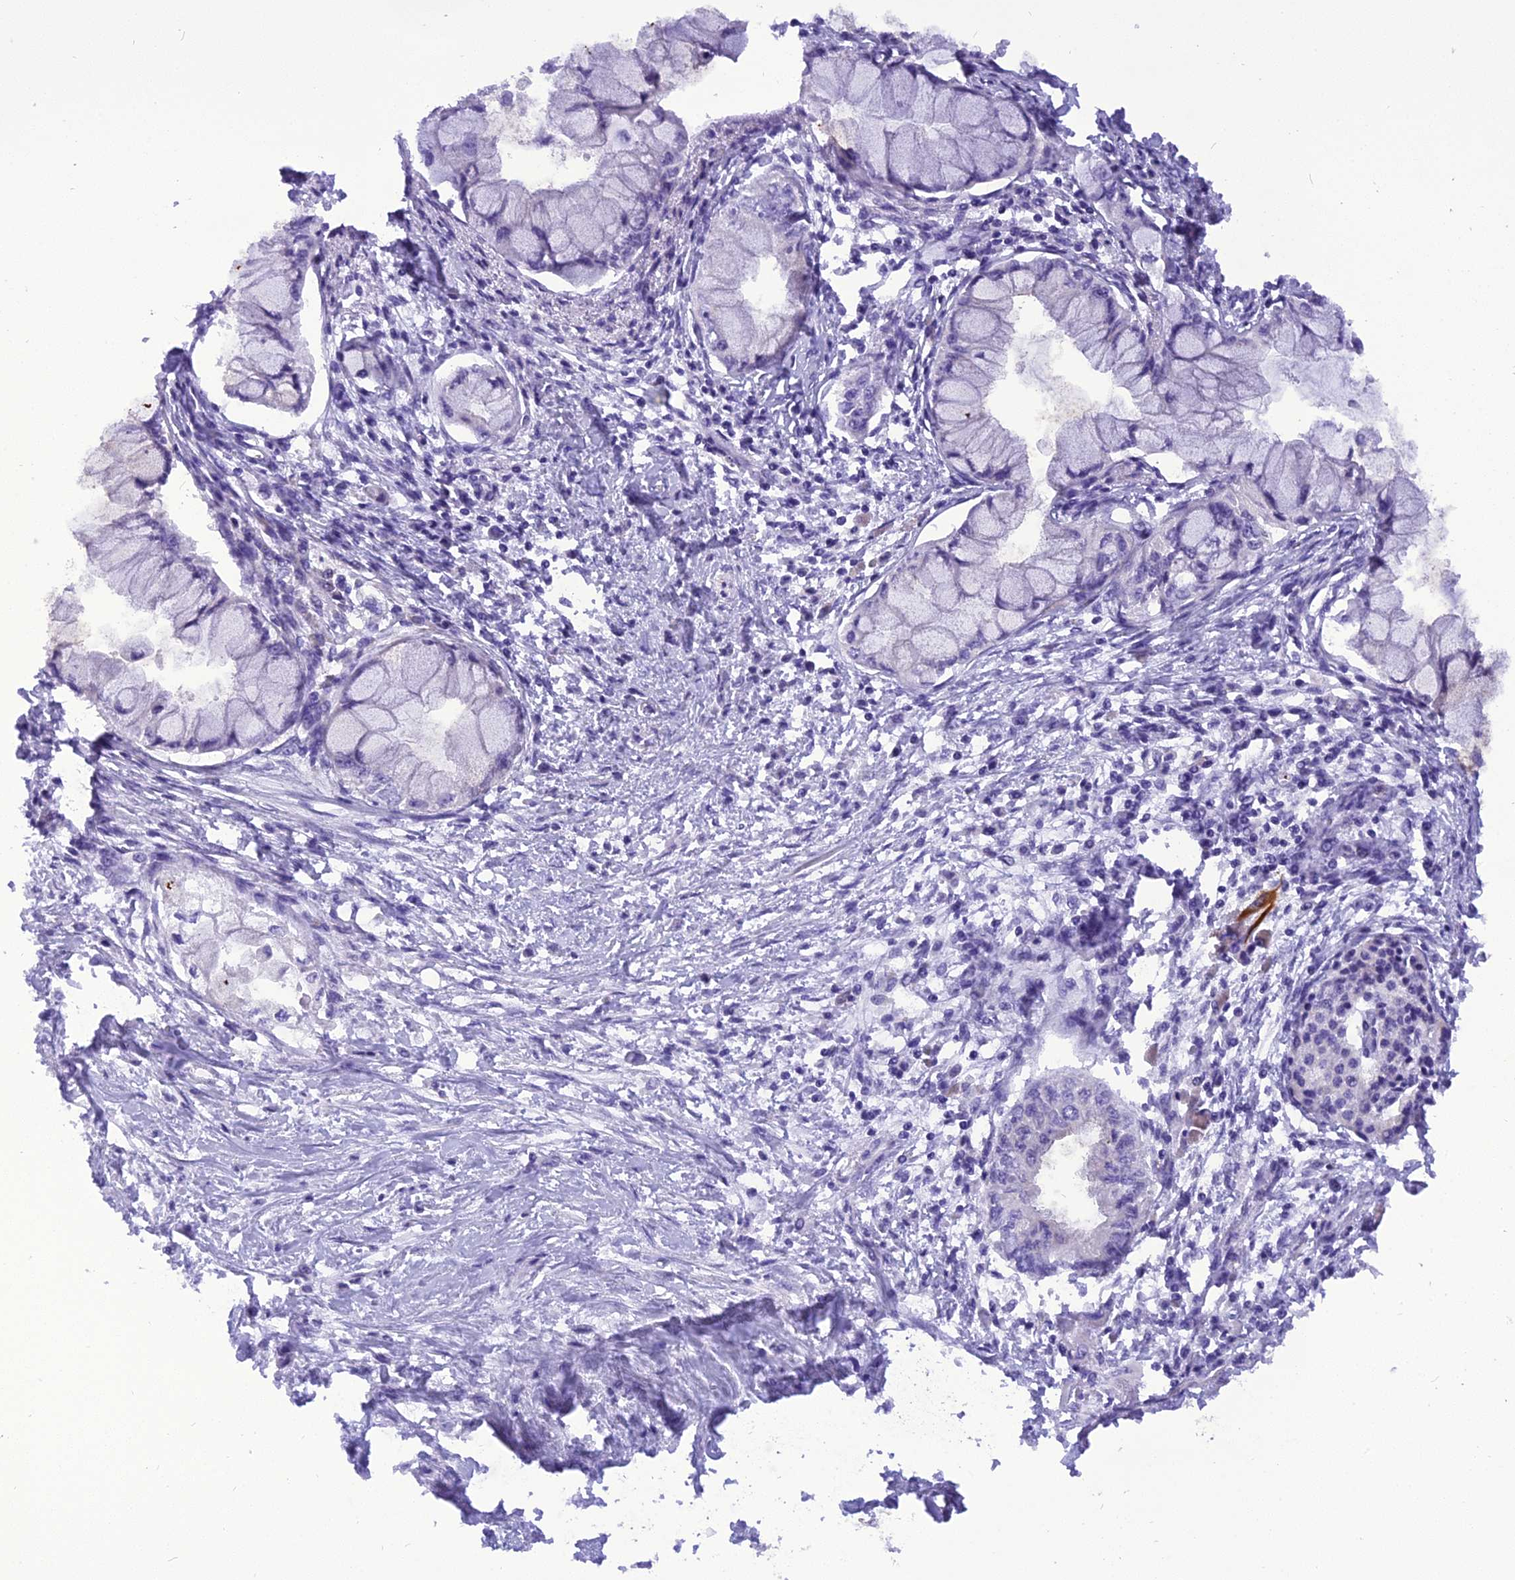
{"staining": {"intensity": "negative", "quantity": "none", "location": "none"}, "tissue": "pancreatic cancer", "cell_type": "Tumor cells", "image_type": "cancer", "snomed": [{"axis": "morphology", "description": "Adenocarcinoma, NOS"}, {"axis": "topography", "description": "Pancreas"}], "caption": "Tumor cells show no significant staining in pancreatic adenocarcinoma.", "gene": "TRIM3", "patient": {"sex": "male", "age": 48}}